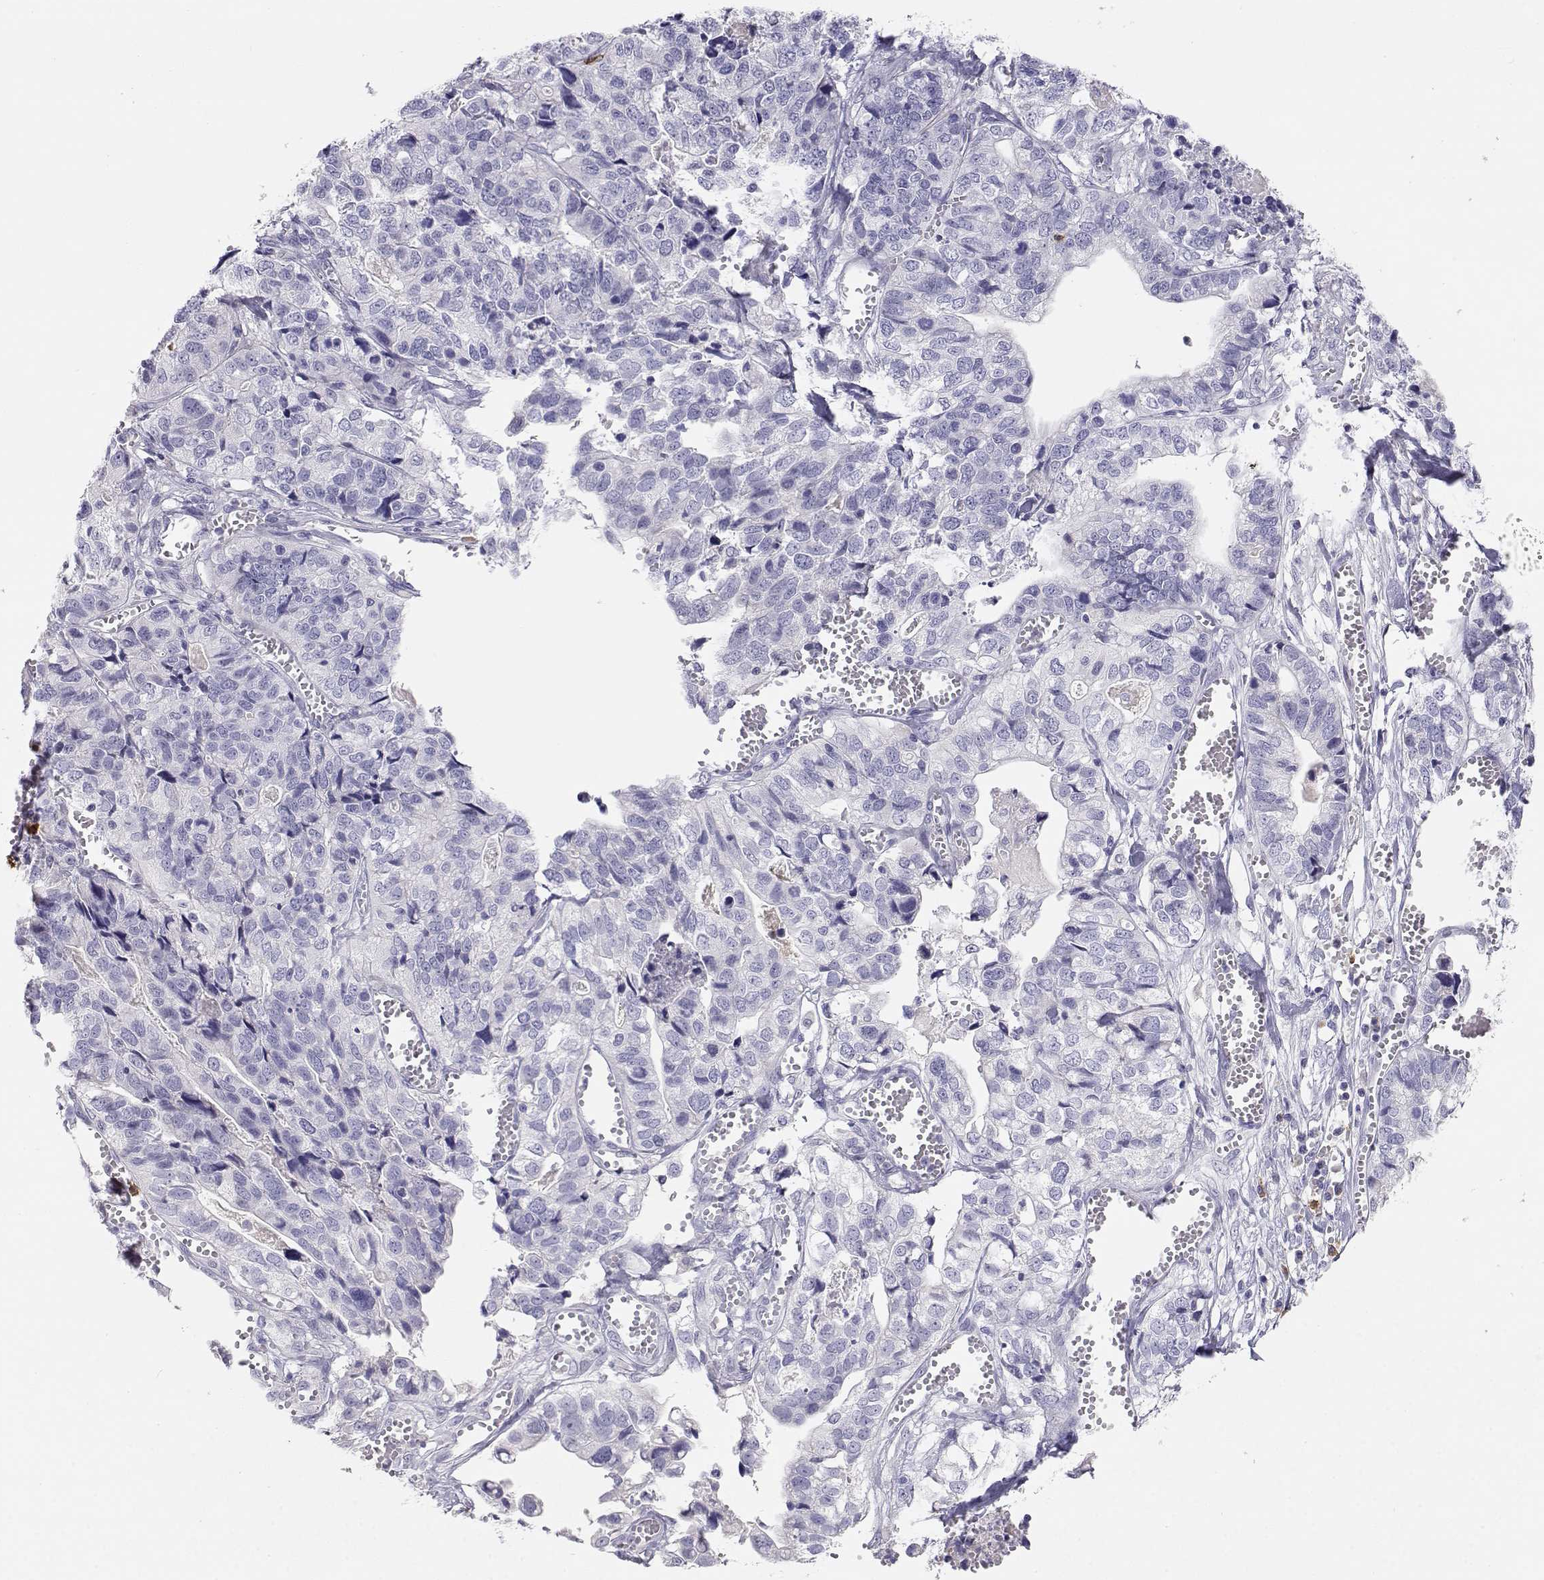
{"staining": {"intensity": "negative", "quantity": "none", "location": "none"}, "tissue": "stomach cancer", "cell_type": "Tumor cells", "image_type": "cancer", "snomed": [{"axis": "morphology", "description": "Adenocarcinoma, NOS"}, {"axis": "topography", "description": "Stomach, upper"}], "caption": "The photomicrograph demonstrates no significant positivity in tumor cells of stomach cancer.", "gene": "CDHR1", "patient": {"sex": "female", "age": 67}}